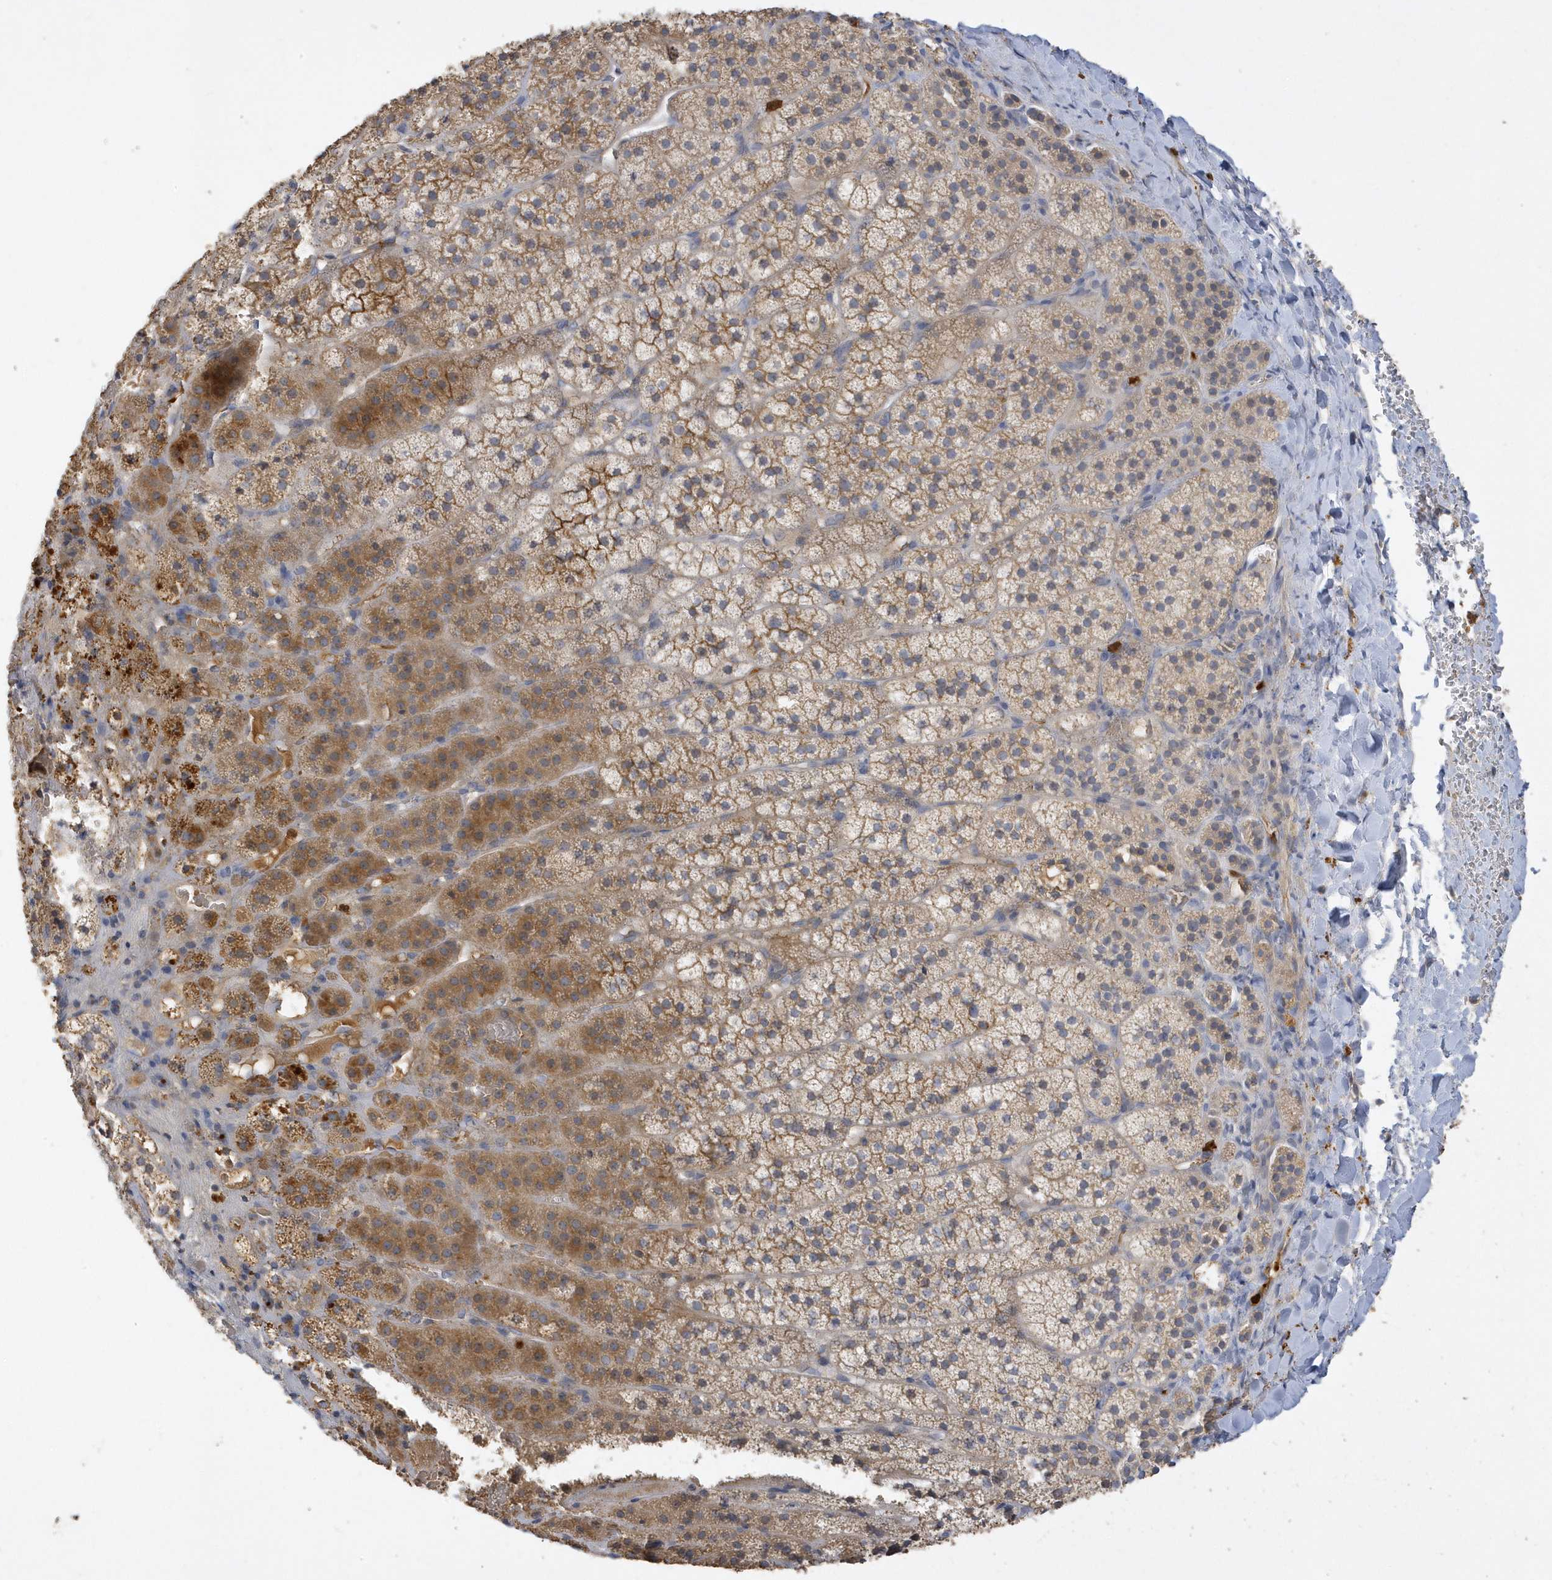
{"staining": {"intensity": "moderate", "quantity": ">75%", "location": "cytoplasmic/membranous"}, "tissue": "adrenal gland", "cell_type": "Glandular cells", "image_type": "normal", "snomed": [{"axis": "morphology", "description": "Normal tissue, NOS"}, {"axis": "topography", "description": "Adrenal gland"}], "caption": "Immunohistochemical staining of unremarkable human adrenal gland exhibits moderate cytoplasmic/membranous protein positivity in approximately >75% of glandular cells.", "gene": "DPP9", "patient": {"sex": "female", "age": 44}}